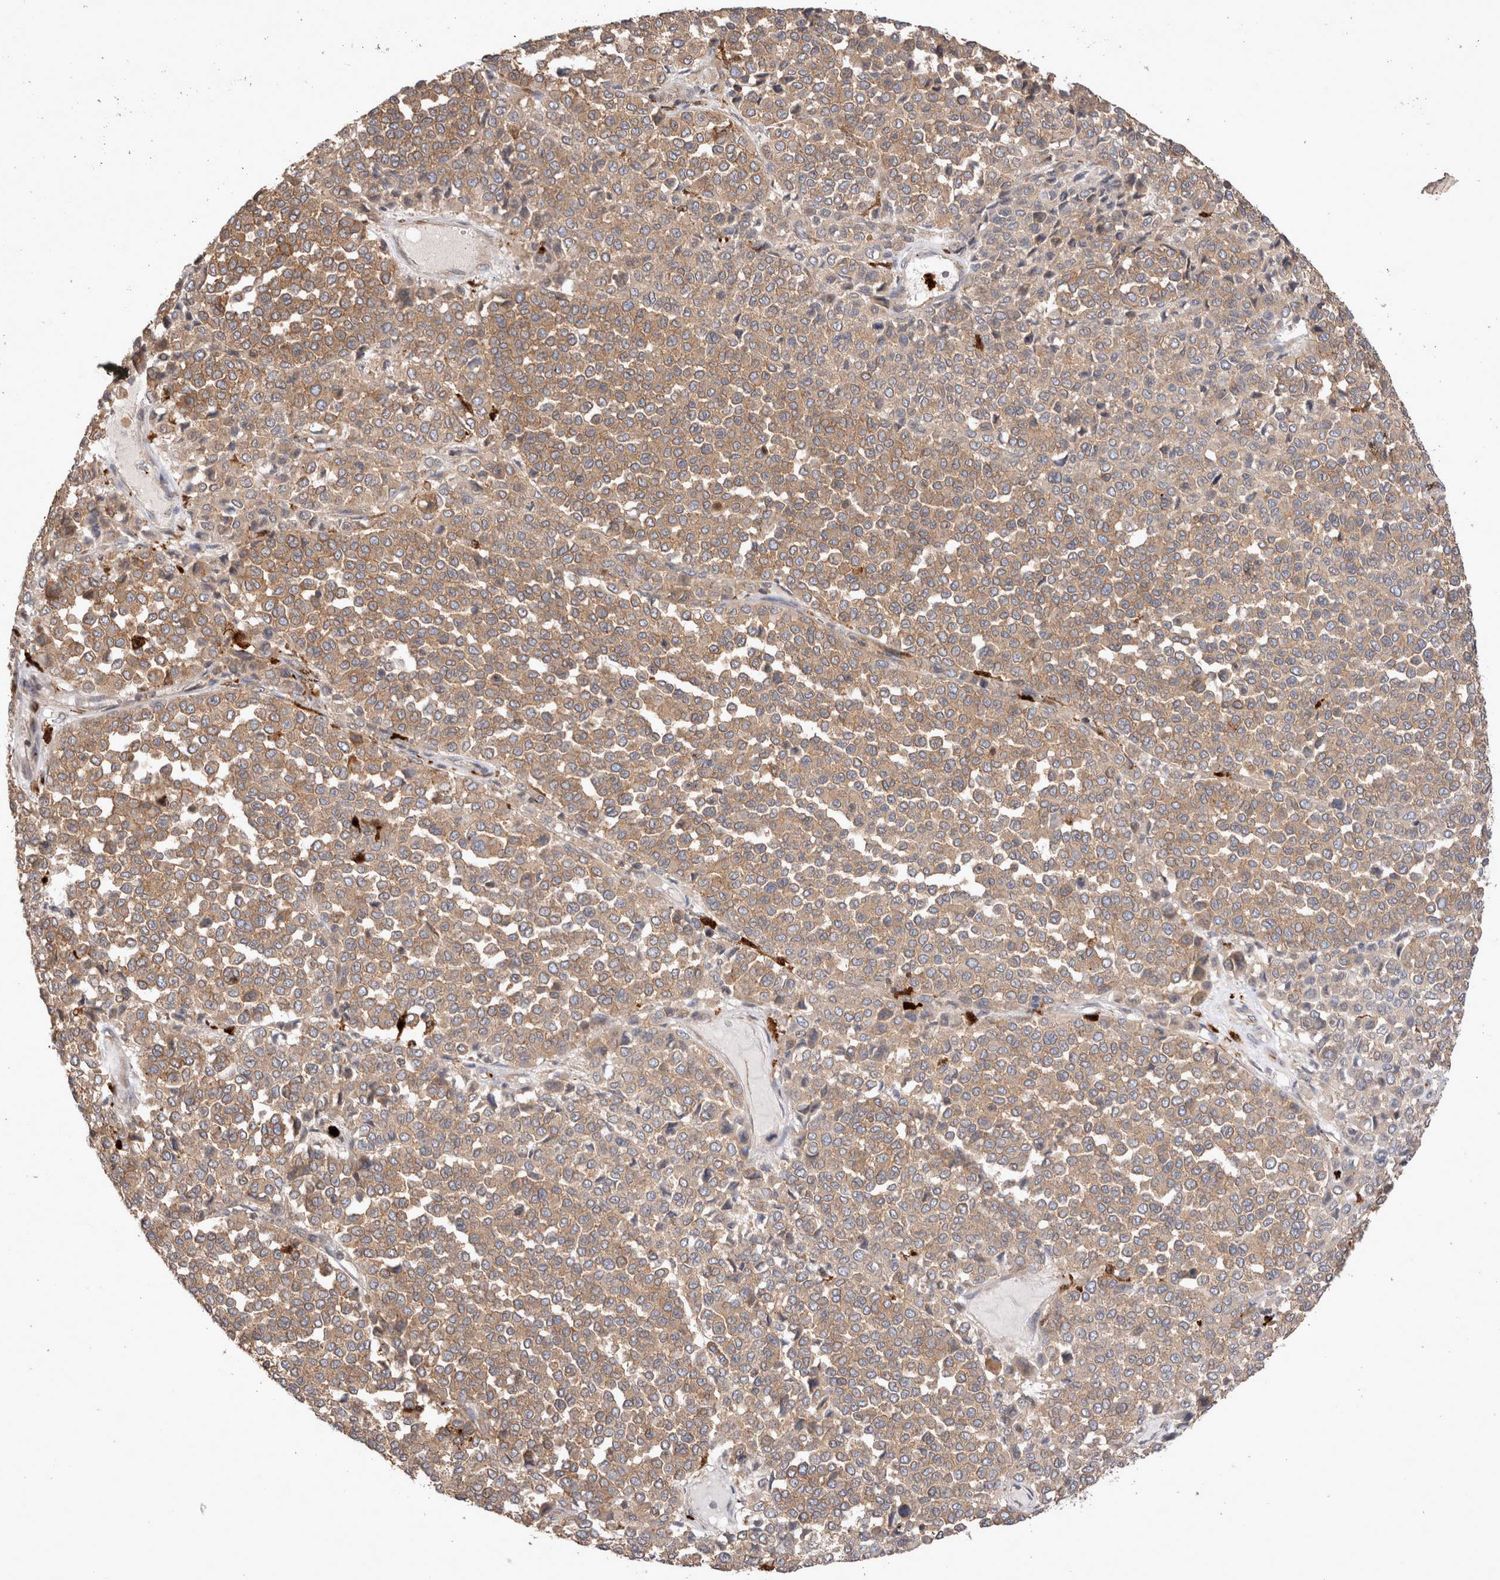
{"staining": {"intensity": "moderate", "quantity": ">75%", "location": "cytoplasmic/membranous"}, "tissue": "melanoma", "cell_type": "Tumor cells", "image_type": "cancer", "snomed": [{"axis": "morphology", "description": "Malignant melanoma, Metastatic site"}, {"axis": "topography", "description": "Pancreas"}], "caption": "Malignant melanoma (metastatic site) stained with a protein marker displays moderate staining in tumor cells.", "gene": "NXT2", "patient": {"sex": "female", "age": 30}}